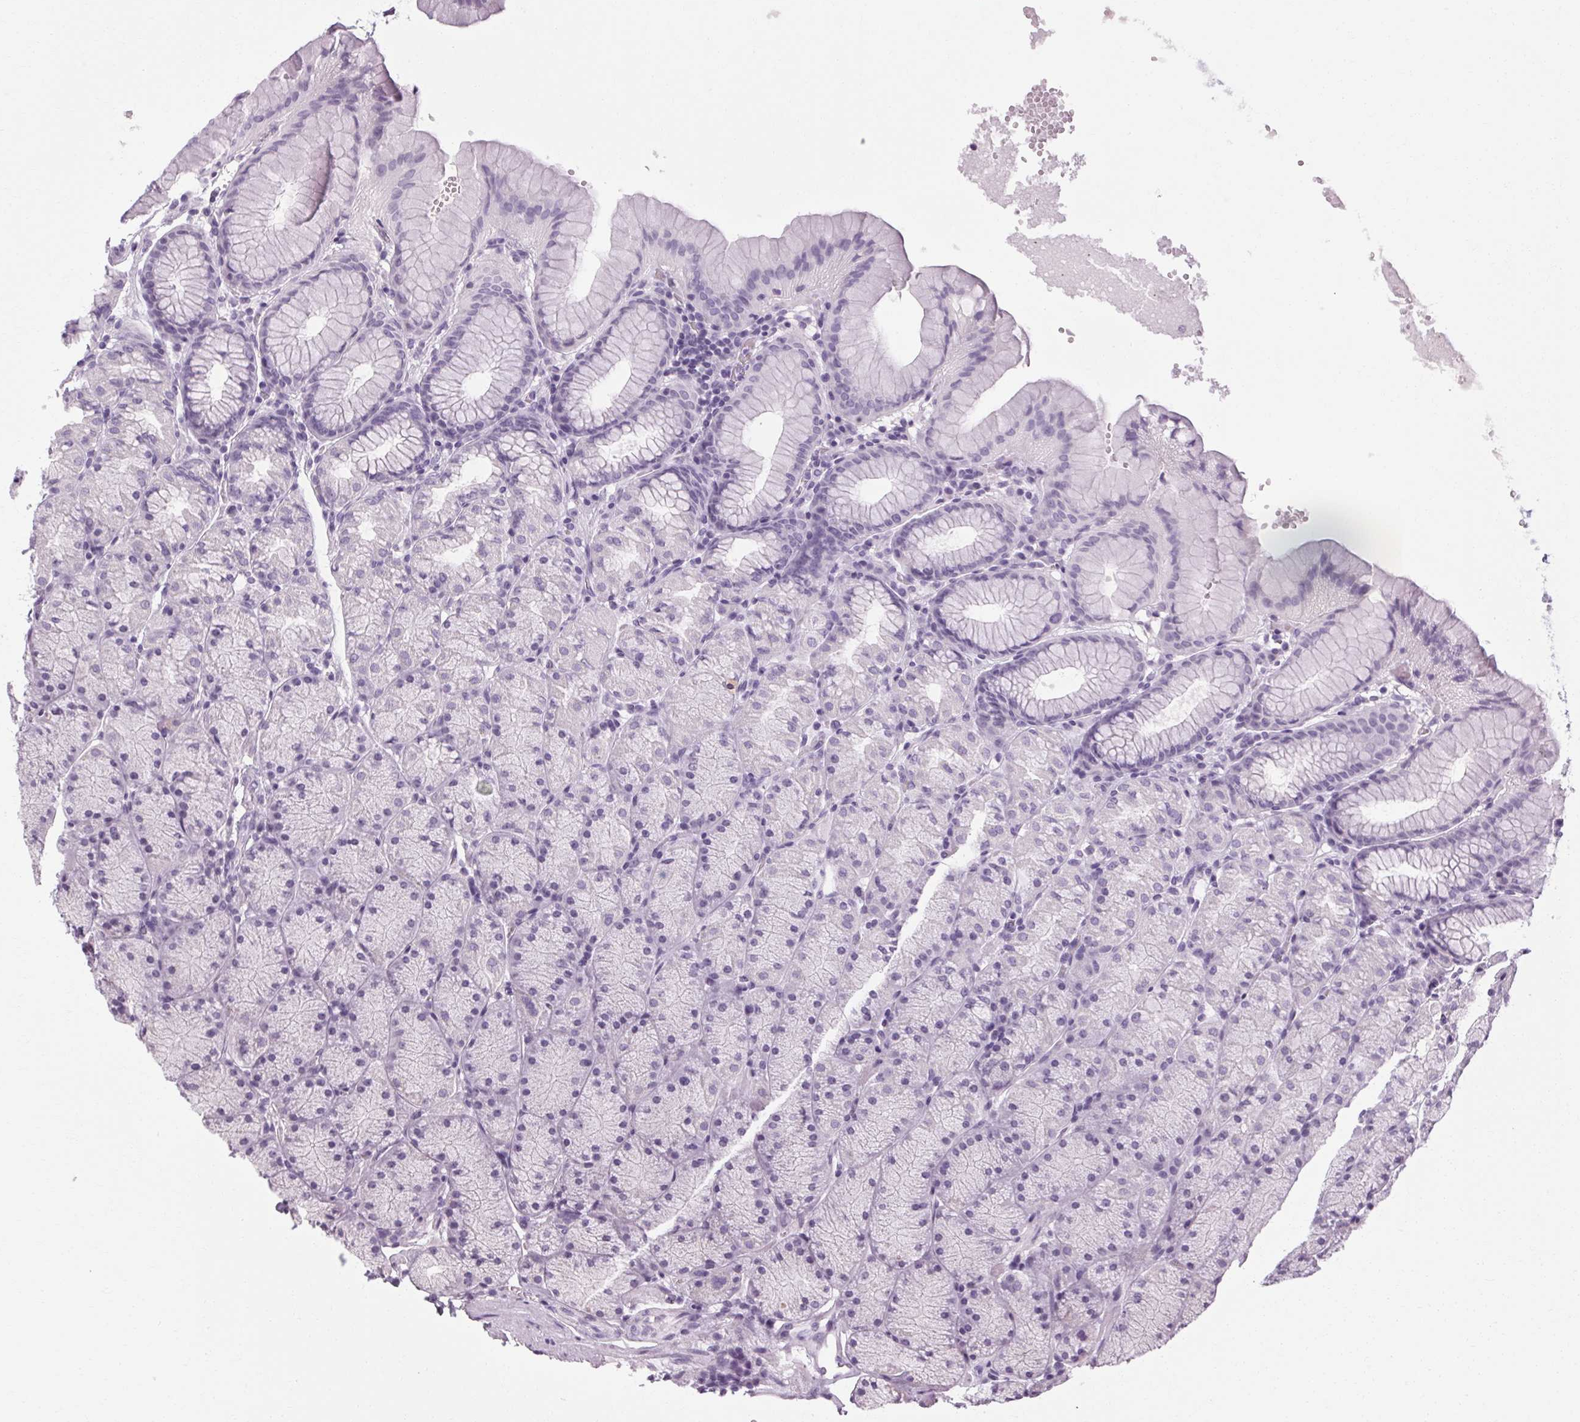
{"staining": {"intensity": "negative", "quantity": "none", "location": "none"}, "tissue": "stomach", "cell_type": "Glandular cells", "image_type": "normal", "snomed": [{"axis": "morphology", "description": "Normal tissue, NOS"}, {"axis": "topography", "description": "Stomach, upper"}, {"axis": "topography", "description": "Stomach"}], "caption": "A micrograph of human stomach is negative for staining in glandular cells. The staining is performed using DAB (3,3'-diaminobenzidine) brown chromogen with nuclei counter-stained in using hematoxylin.", "gene": "POMC", "patient": {"sex": "male", "age": 76}}